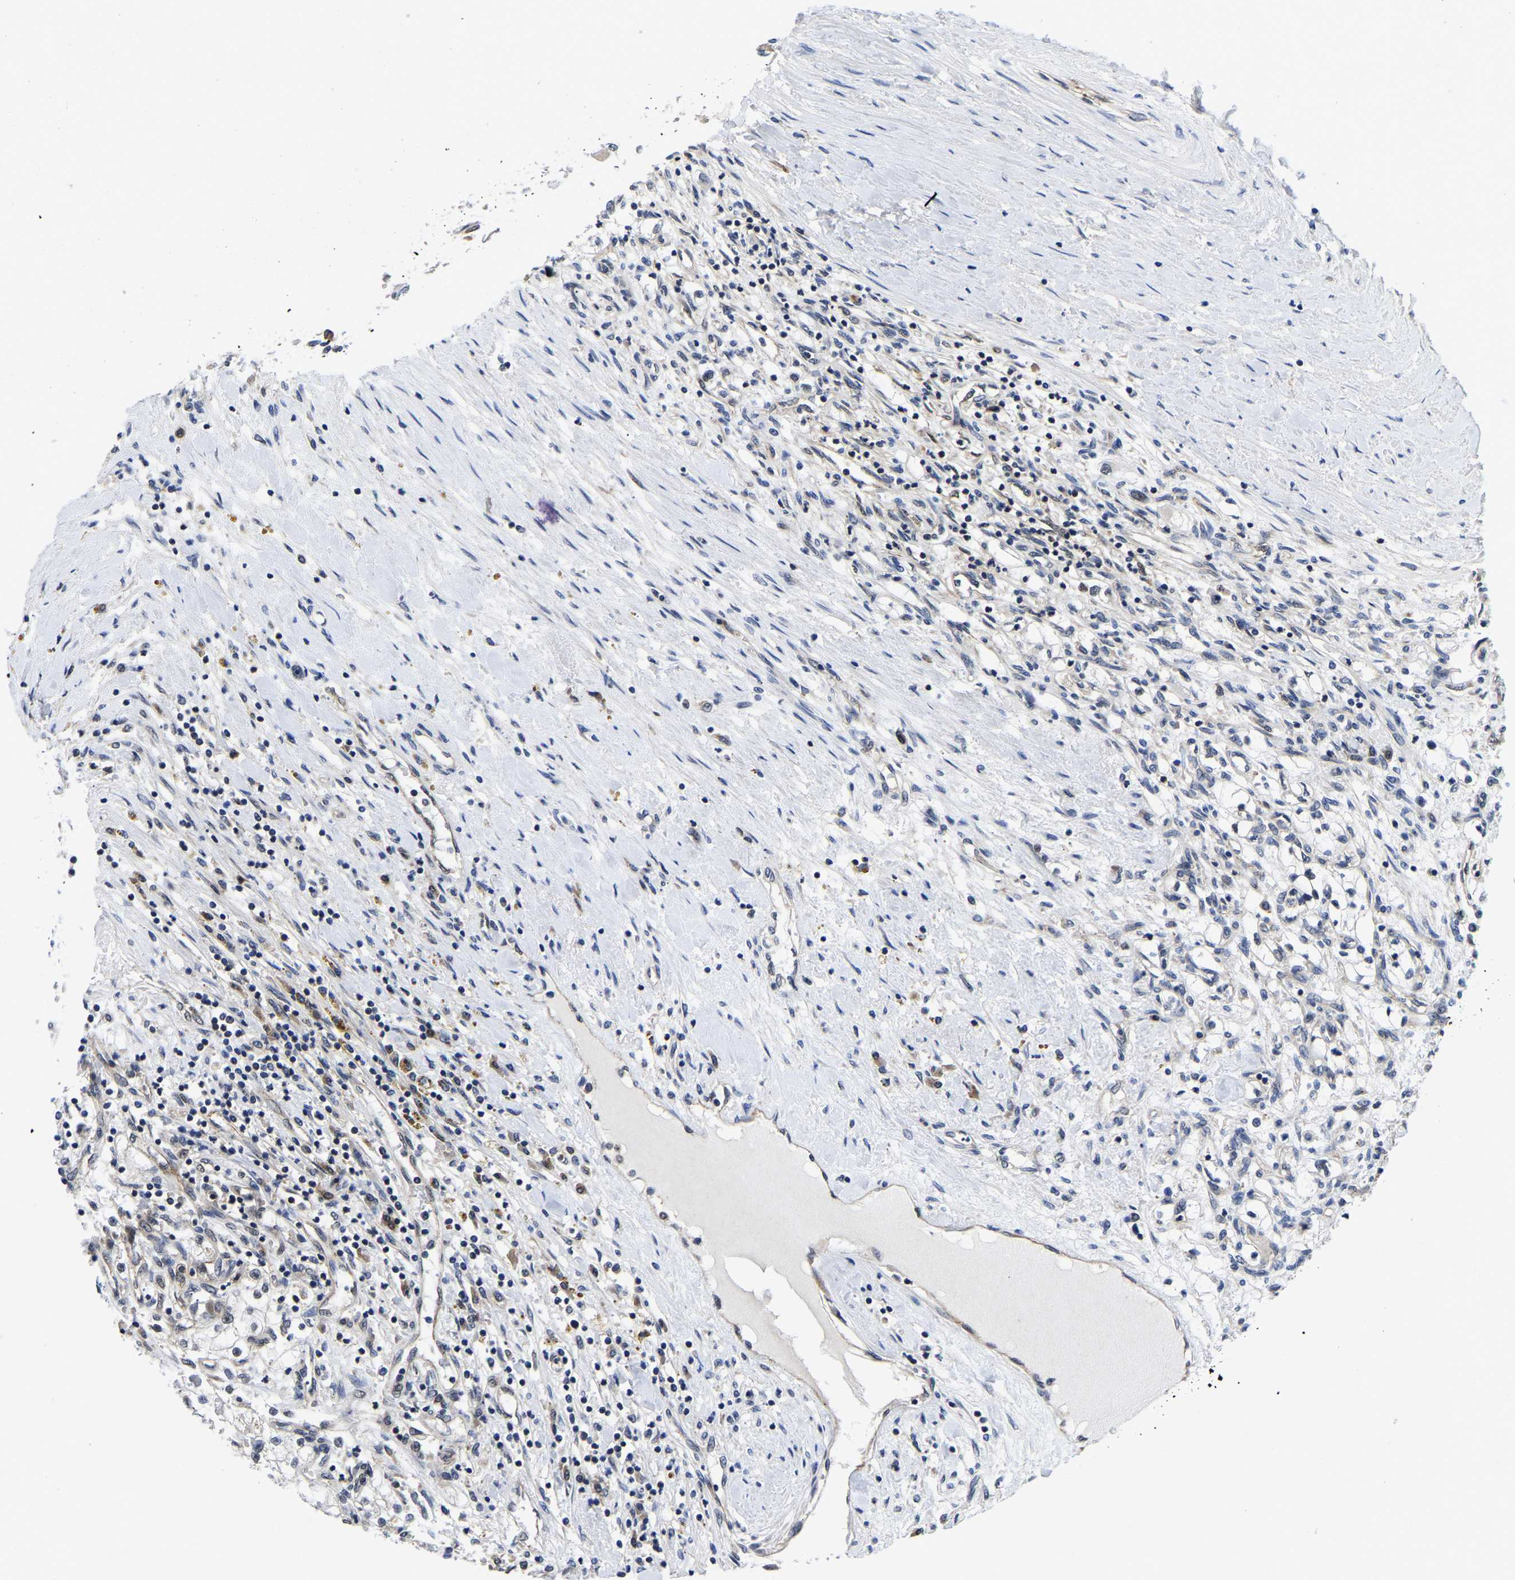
{"staining": {"intensity": "negative", "quantity": "none", "location": "none"}, "tissue": "renal cancer", "cell_type": "Tumor cells", "image_type": "cancer", "snomed": [{"axis": "morphology", "description": "Adenocarcinoma, NOS"}, {"axis": "topography", "description": "Kidney"}], "caption": "A photomicrograph of human adenocarcinoma (renal) is negative for staining in tumor cells.", "gene": "MCOLN2", "patient": {"sex": "male", "age": 68}}